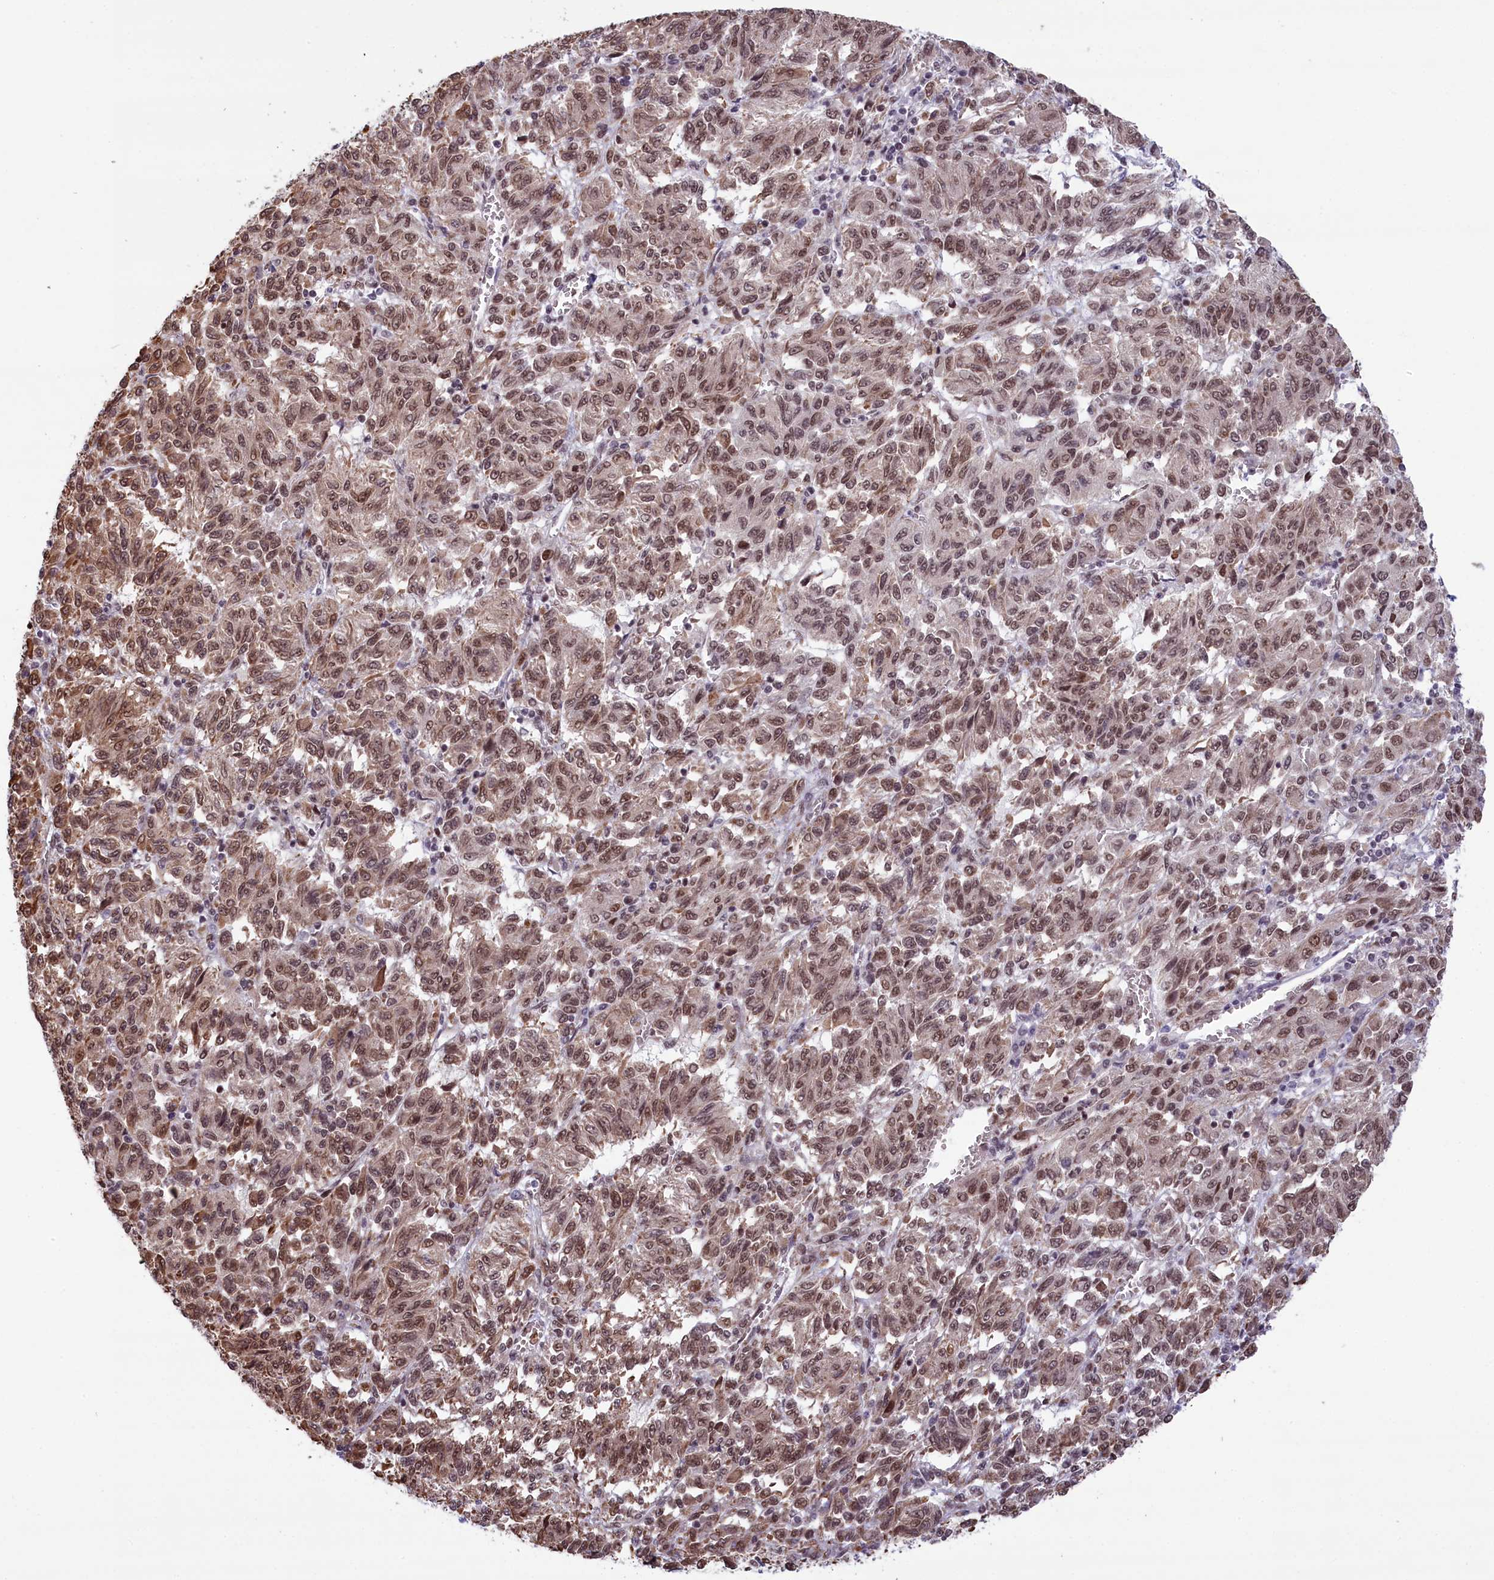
{"staining": {"intensity": "moderate", "quantity": ">75%", "location": "nuclear"}, "tissue": "melanoma", "cell_type": "Tumor cells", "image_type": "cancer", "snomed": [{"axis": "morphology", "description": "Malignant melanoma, Metastatic site"}, {"axis": "topography", "description": "Lung"}], "caption": "Immunohistochemistry (IHC) micrograph of human malignant melanoma (metastatic site) stained for a protein (brown), which demonstrates medium levels of moderate nuclear positivity in approximately >75% of tumor cells.", "gene": "MPHOSPH8", "patient": {"sex": "male", "age": 64}}